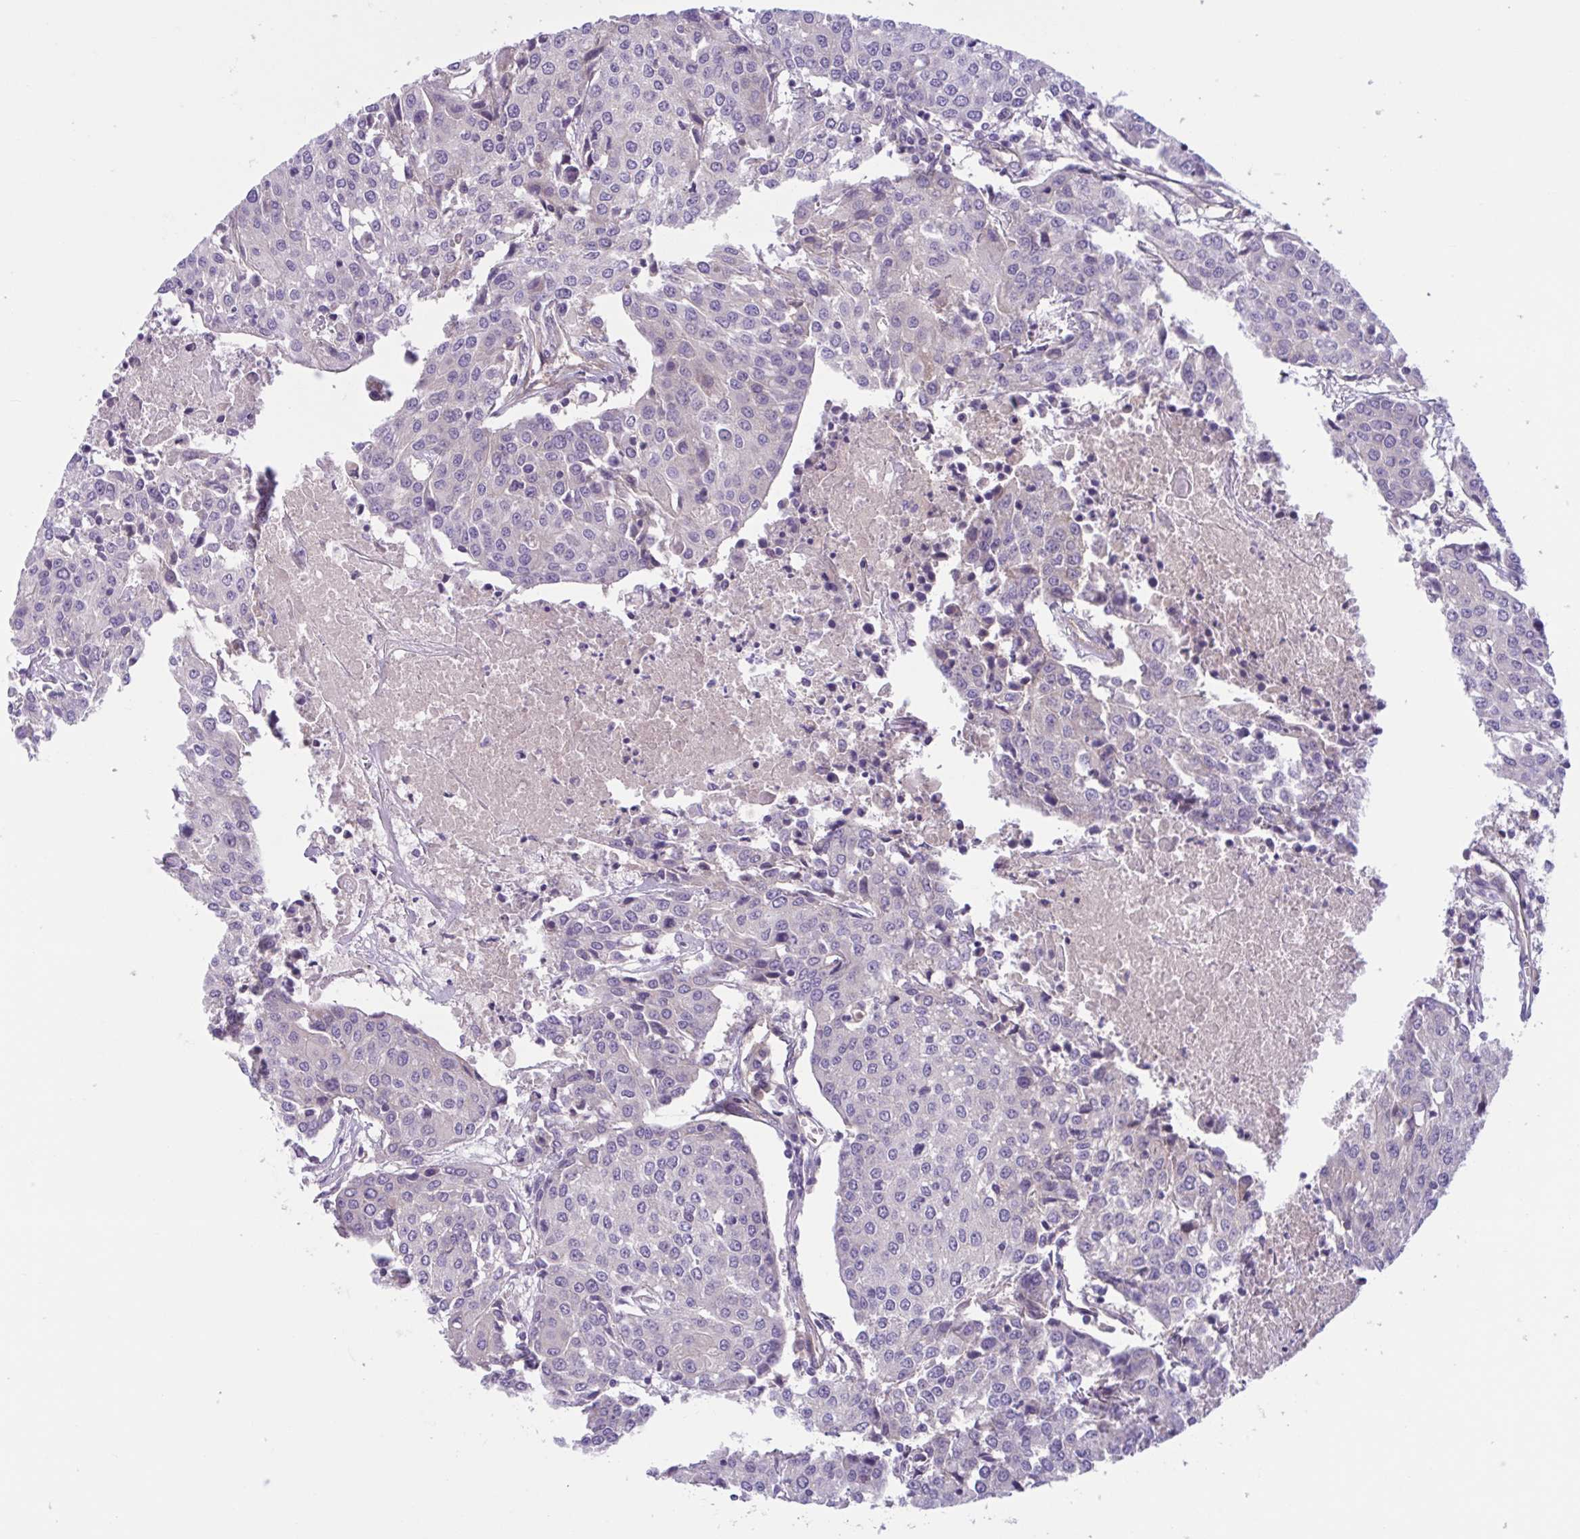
{"staining": {"intensity": "negative", "quantity": "none", "location": "none"}, "tissue": "urothelial cancer", "cell_type": "Tumor cells", "image_type": "cancer", "snomed": [{"axis": "morphology", "description": "Urothelial carcinoma, High grade"}, {"axis": "topography", "description": "Urinary bladder"}], "caption": "This is an IHC histopathology image of urothelial cancer. There is no positivity in tumor cells.", "gene": "TTC7B", "patient": {"sex": "female", "age": 85}}